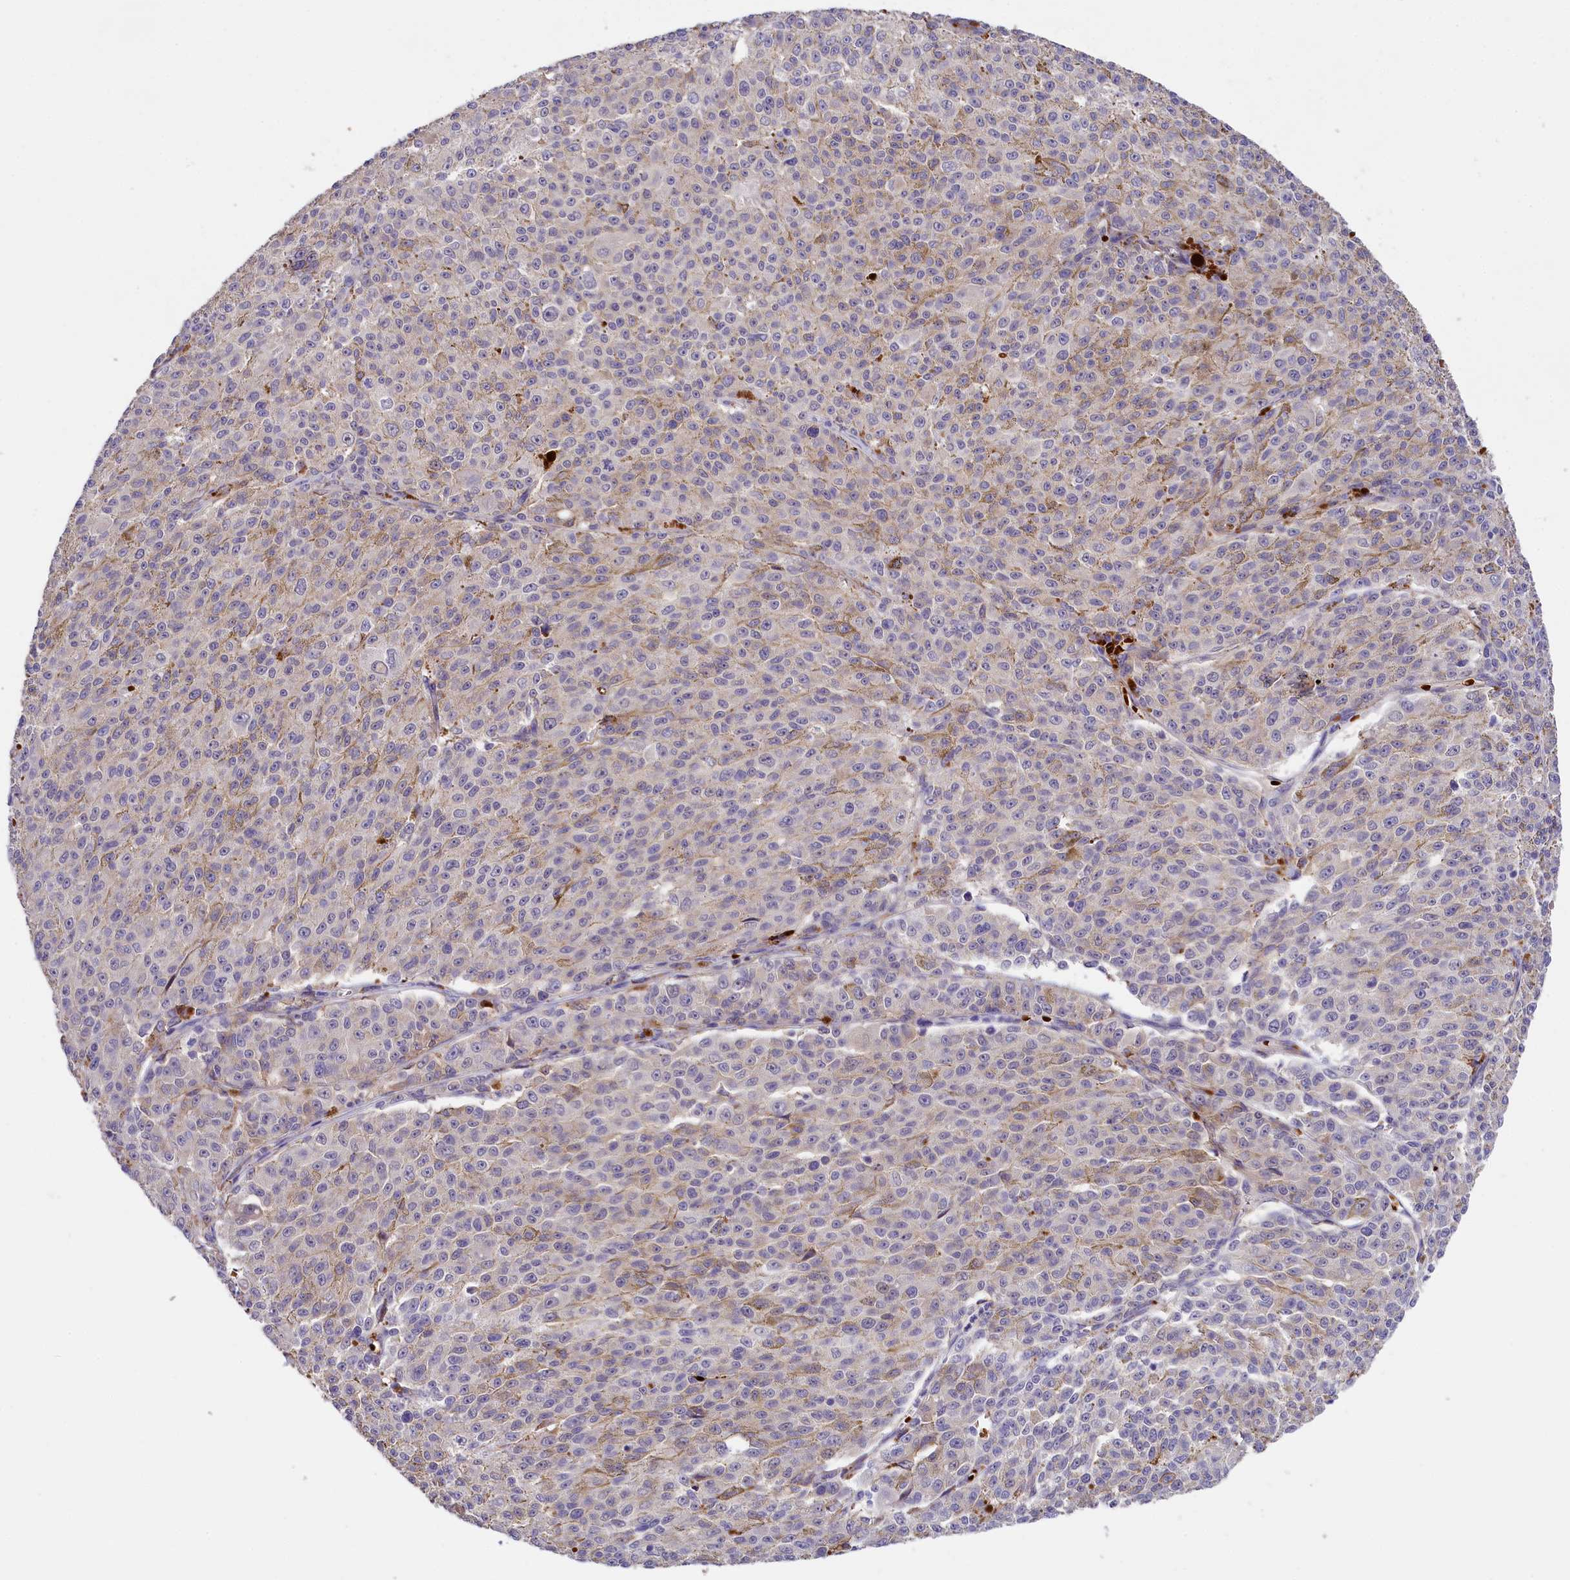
{"staining": {"intensity": "negative", "quantity": "none", "location": "none"}, "tissue": "melanoma", "cell_type": "Tumor cells", "image_type": "cancer", "snomed": [{"axis": "morphology", "description": "Malignant melanoma, NOS"}, {"axis": "topography", "description": "Skin"}], "caption": "Immunohistochemistry (IHC) of human malignant melanoma exhibits no expression in tumor cells.", "gene": "PHAF1", "patient": {"sex": "female", "age": 52}}